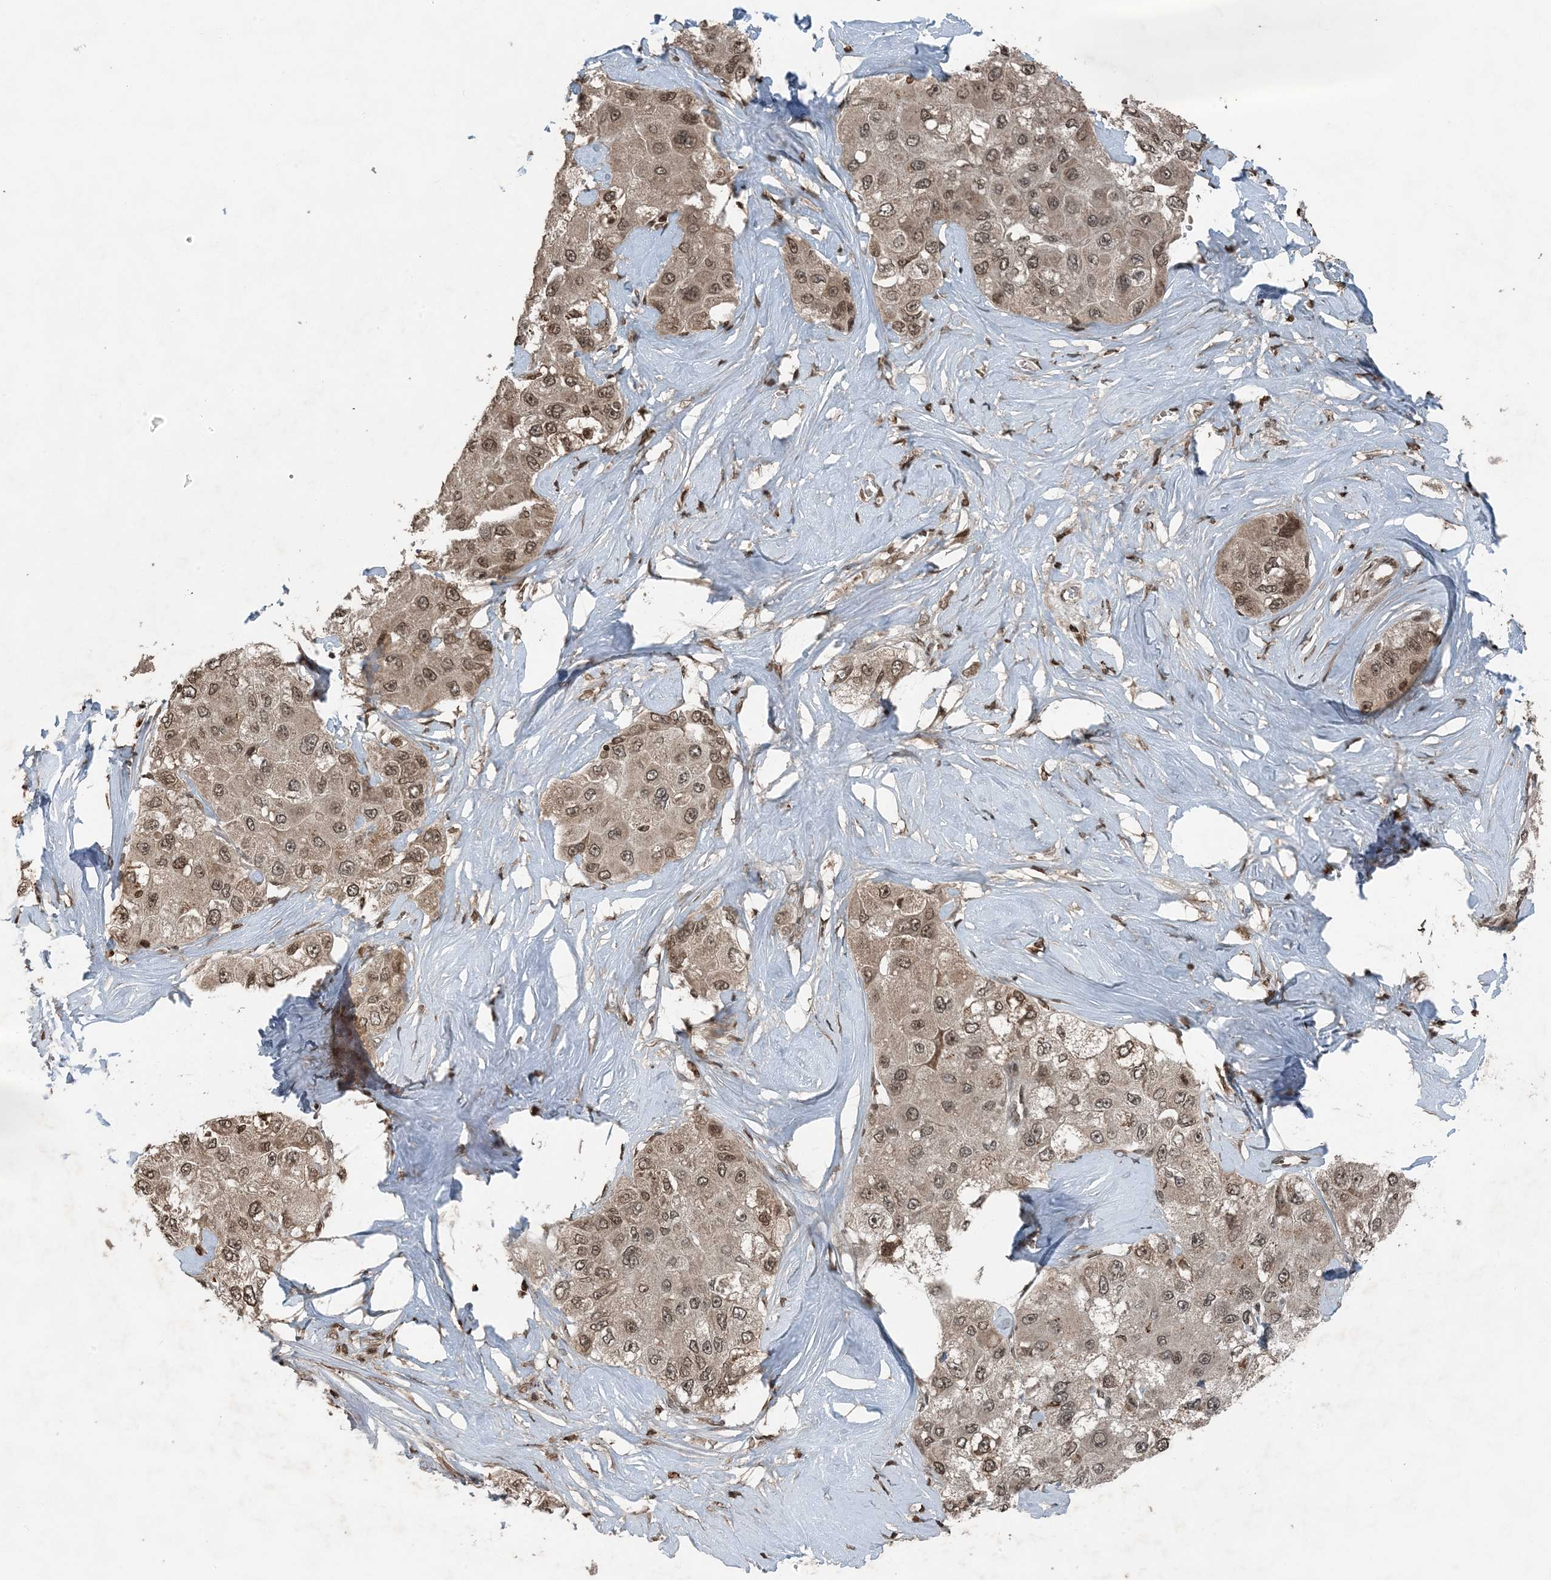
{"staining": {"intensity": "moderate", "quantity": ">75%", "location": "nuclear"}, "tissue": "liver cancer", "cell_type": "Tumor cells", "image_type": "cancer", "snomed": [{"axis": "morphology", "description": "Carcinoma, Hepatocellular, NOS"}, {"axis": "topography", "description": "Liver"}], "caption": "Protein staining of liver cancer tissue exhibits moderate nuclear expression in about >75% of tumor cells.", "gene": "ZFAND2B", "patient": {"sex": "male", "age": 80}}